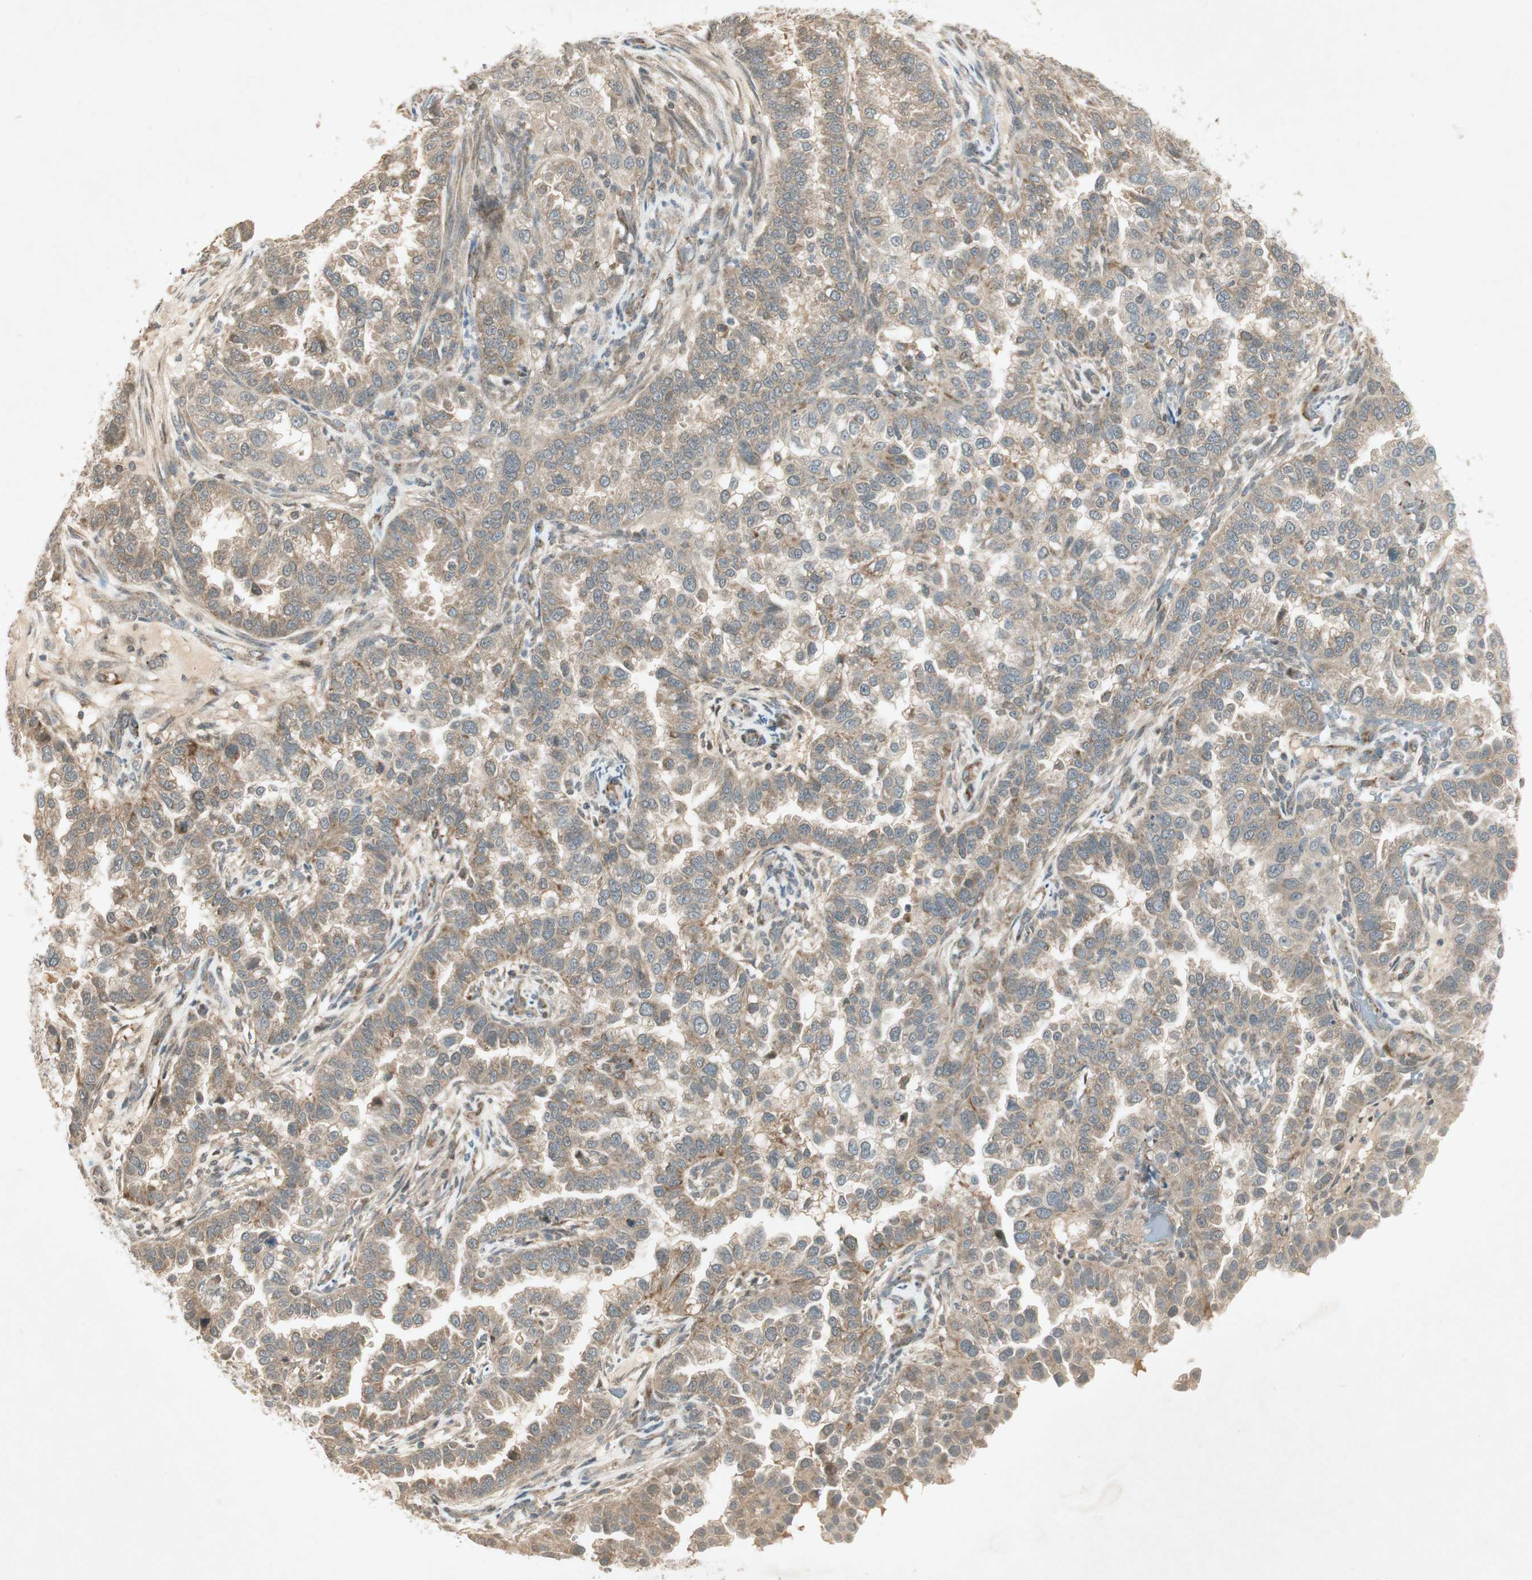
{"staining": {"intensity": "moderate", "quantity": ">75%", "location": "cytoplasmic/membranous"}, "tissue": "endometrial cancer", "cell_type": "Tumor cells", "image_type": "cancer", "snomed": [{"axis": "morphology", "description": "Adenocarcinoma, NOS"}, {"axis": "topography", "description": "Endometrium"}], "caption": "Tumor cells exhibit medium levels of moderate cytoplasmic/membranous positivity in about >75% of cells in adenocarcinoma (endometrial).", "gene": "USP2", "patient": {"sex": "female", "age": 85}}